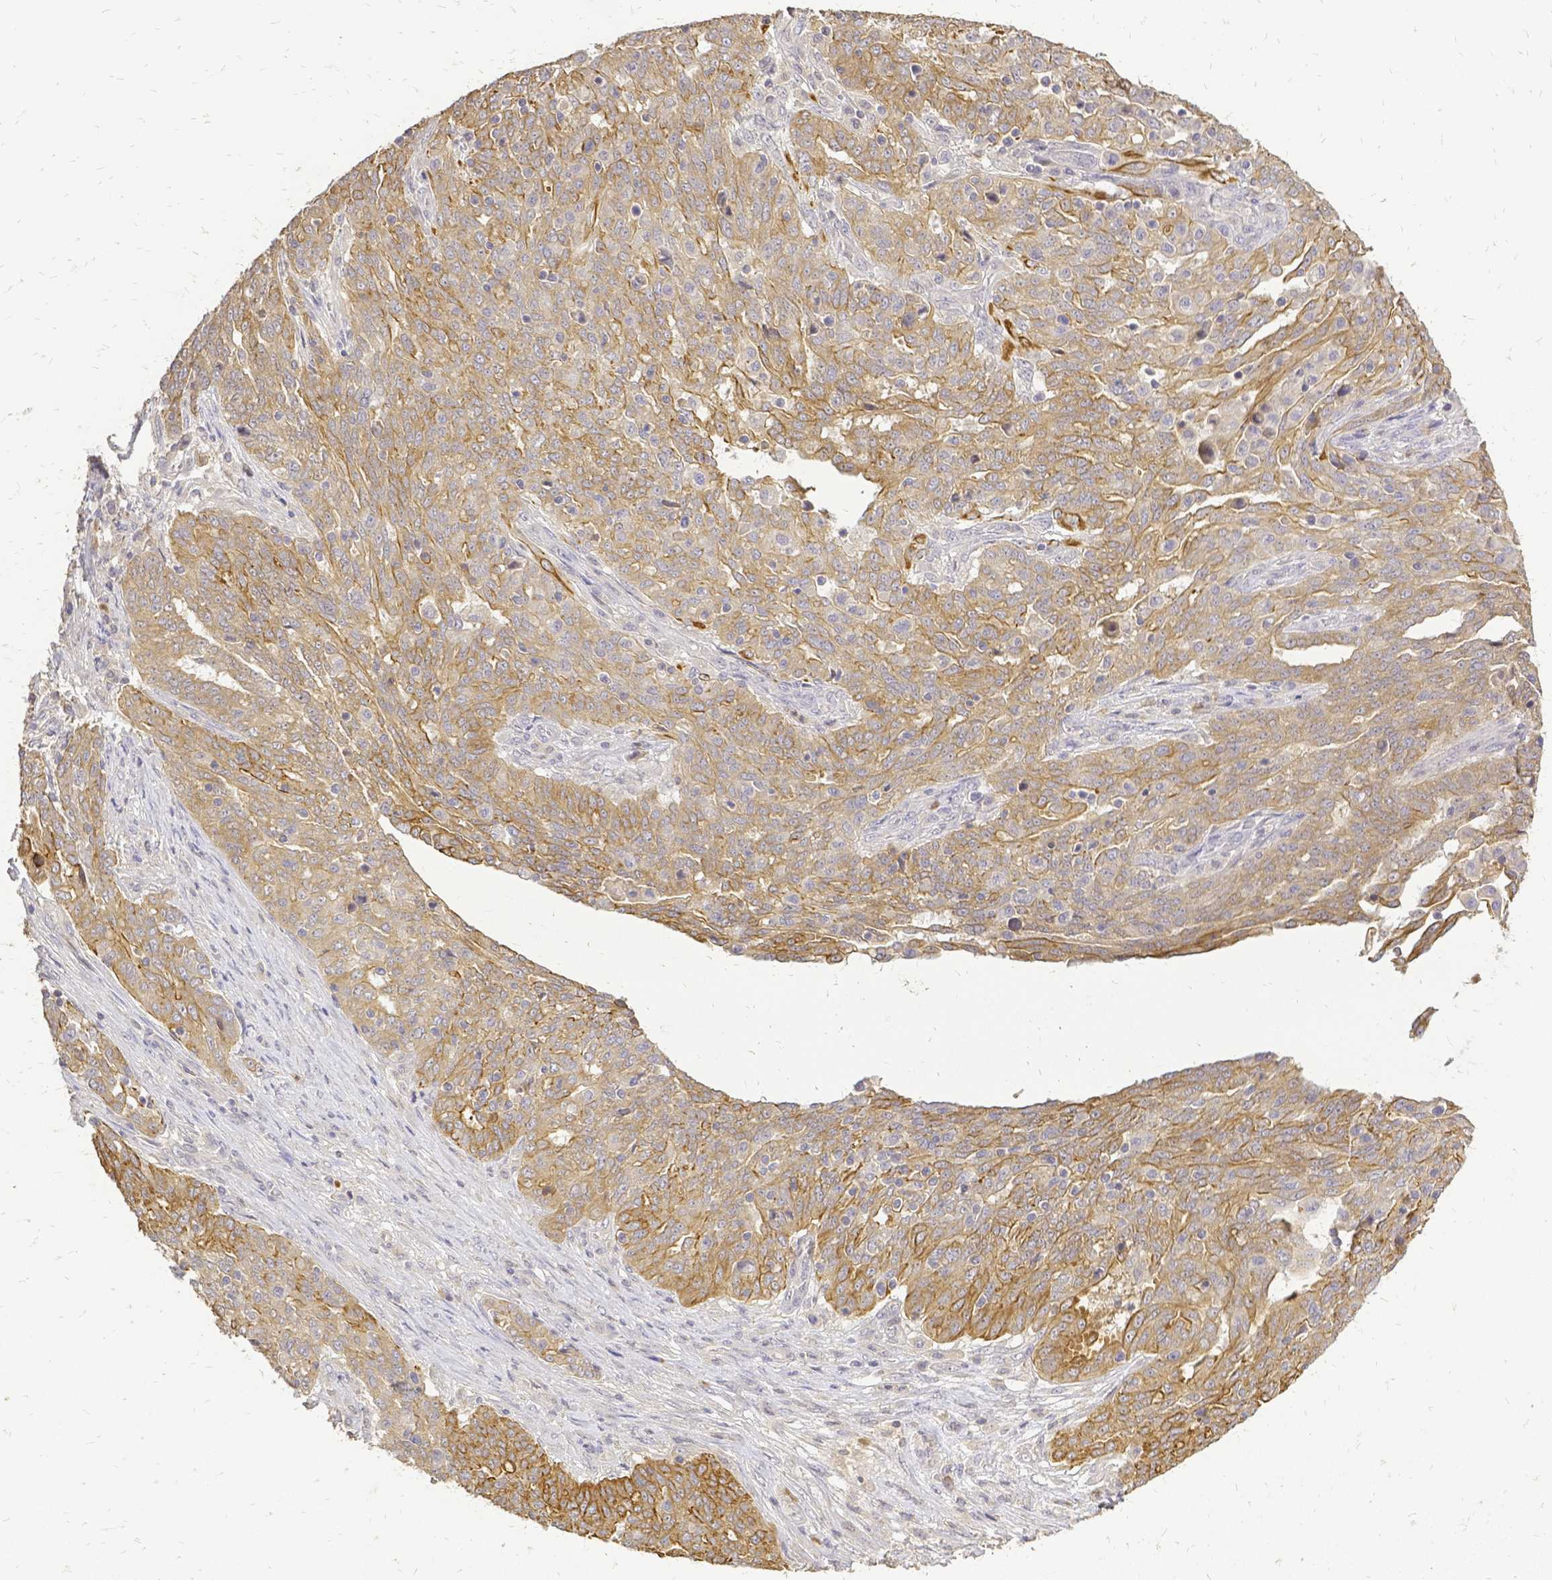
{"staining": {"intensity": "moderate", "quantity": ">75%", "location": "cytoplasmic/membranous"}, "tissue": "ovarian cancer", "cell_type": "Tumor cells", "image_type": "cancer", "snomed": [{"axis": "morphology", "description": "Cystadenocarcinoma, serous, NOS"}, {"axis": "topography", "description": "Ovary"}], "caption": "About >75% of tumor cells in human ovarian cancer exhibit moderate cytoplasmic/membranous protein expression as visualized by brown immunohistochemical staining.", "gene": "CIB1", "patient": {"sex": "female", "age": 67}}